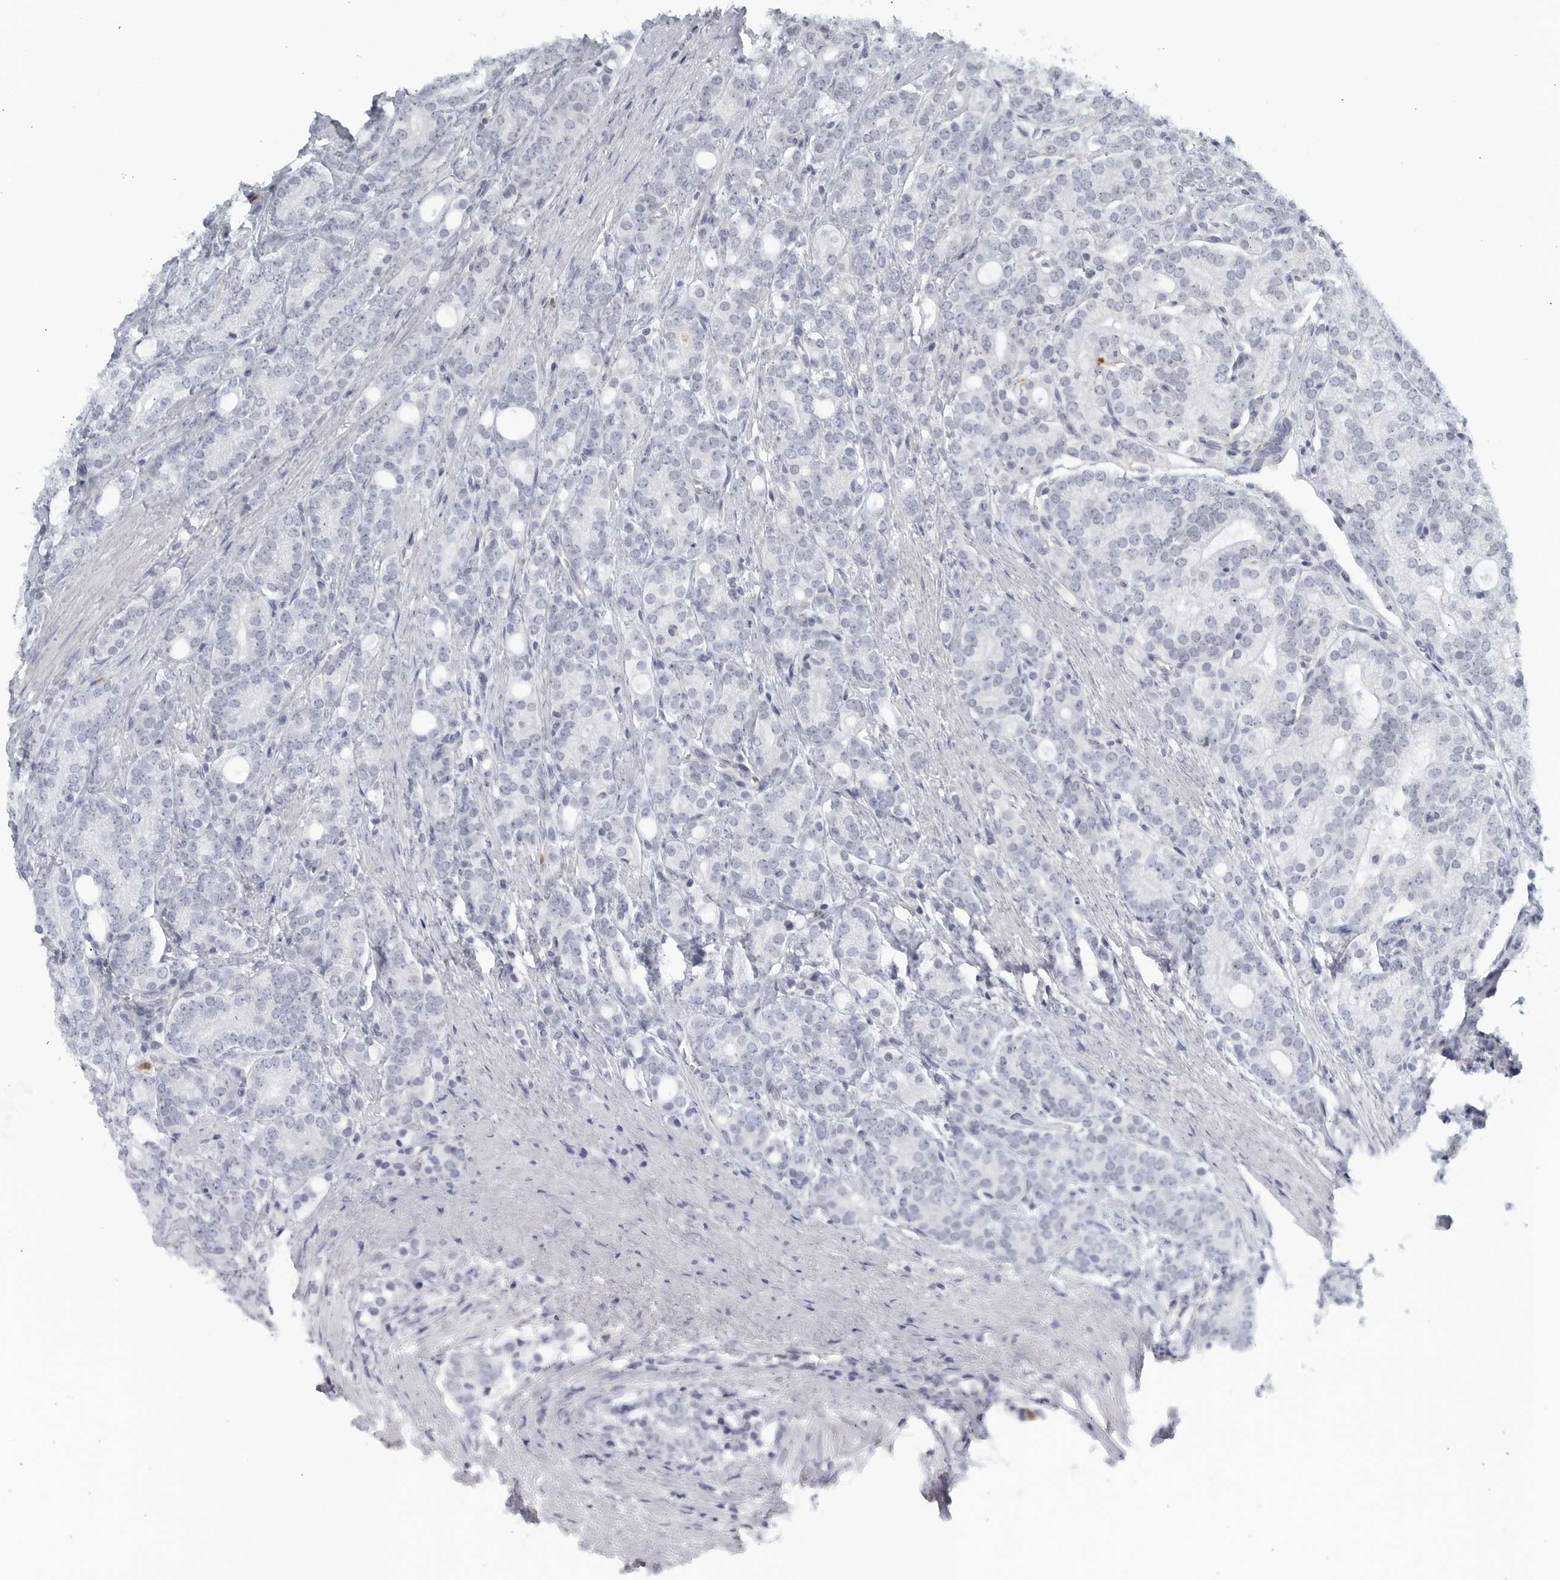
{"staining": {"intensity": "negative", "quantity": "none", "location": "none"}, "tissue": "prostate cancer", "cell_type": "Tumor cells", "image_type": "cancer", "snomed": [{"axis": "morphology", "description": "Adenocarcinoma, High grade"}, {"axis": "topography", "description": "Prostate"}], "caption": "Immunohistochemistry histopathology image of human prostate cancer stained for a protein (brown), which displays no positivity in tumor cells. (IHC, brightfield microscopy, high magnification).", "gene": "KLK7", "patient": {"sex": "male", "age": 57}}